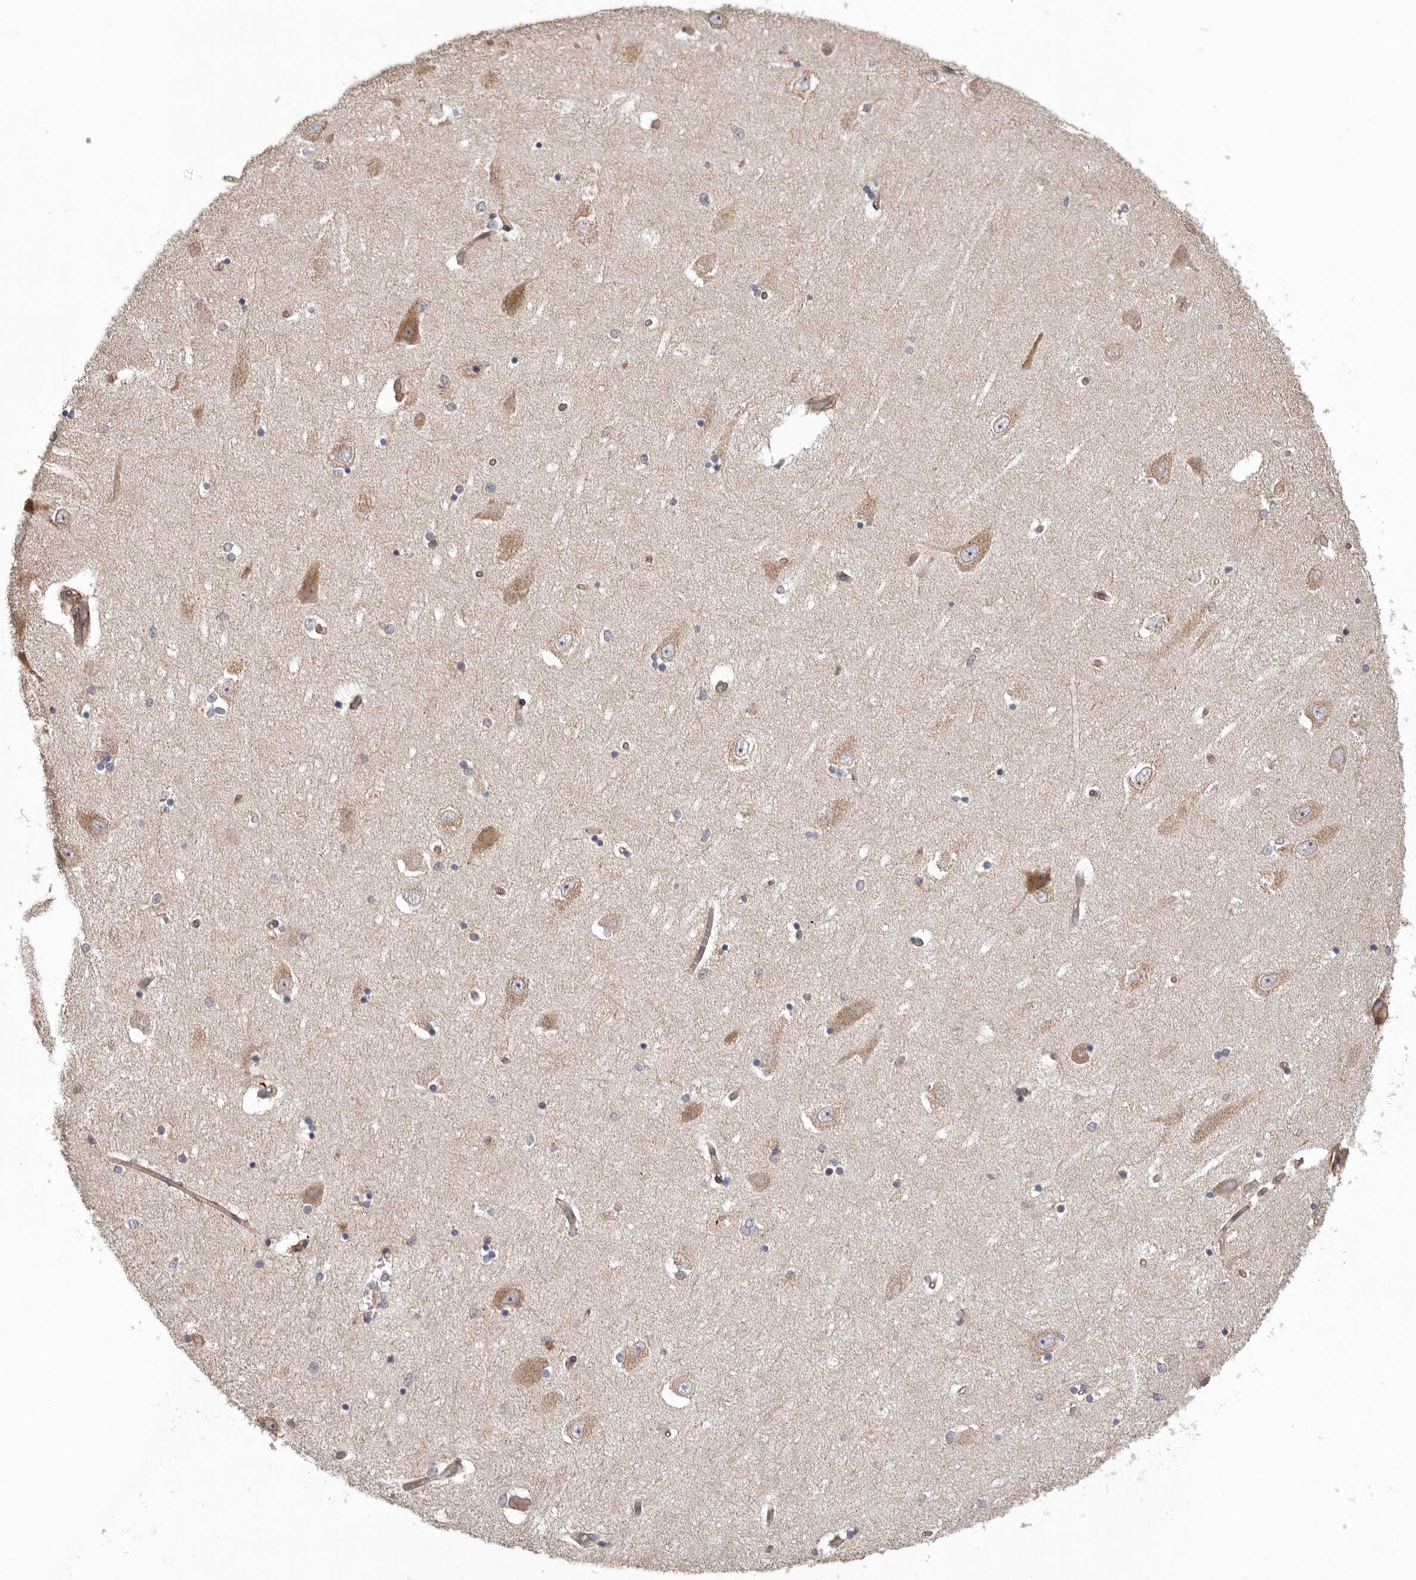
{"staining": {"intensity": "moderate", "quantity": "<25%", "location": "cytoplasmic/membranous"}, "tissue": "hippocampus", "cell_type": "Glial cells", "image_type": "normal", "snomed": [{"axis": "morphology", "description": "Normal tissue, NOS"}, {"axis": "topography", "description": "Hippocampus"}], "caption": "Brown immunohistochemical staining in benign hippocampus demonstrates moderate cytoplasmic/membranous staining in approximately <25% of glial cells. (DAB (3,3'-diaminobenzidine) IHC, brown staining for protein, blue staining for nuclei).", "gene": "TMUB1", "patient": {"sex": "female", "age": 54}}